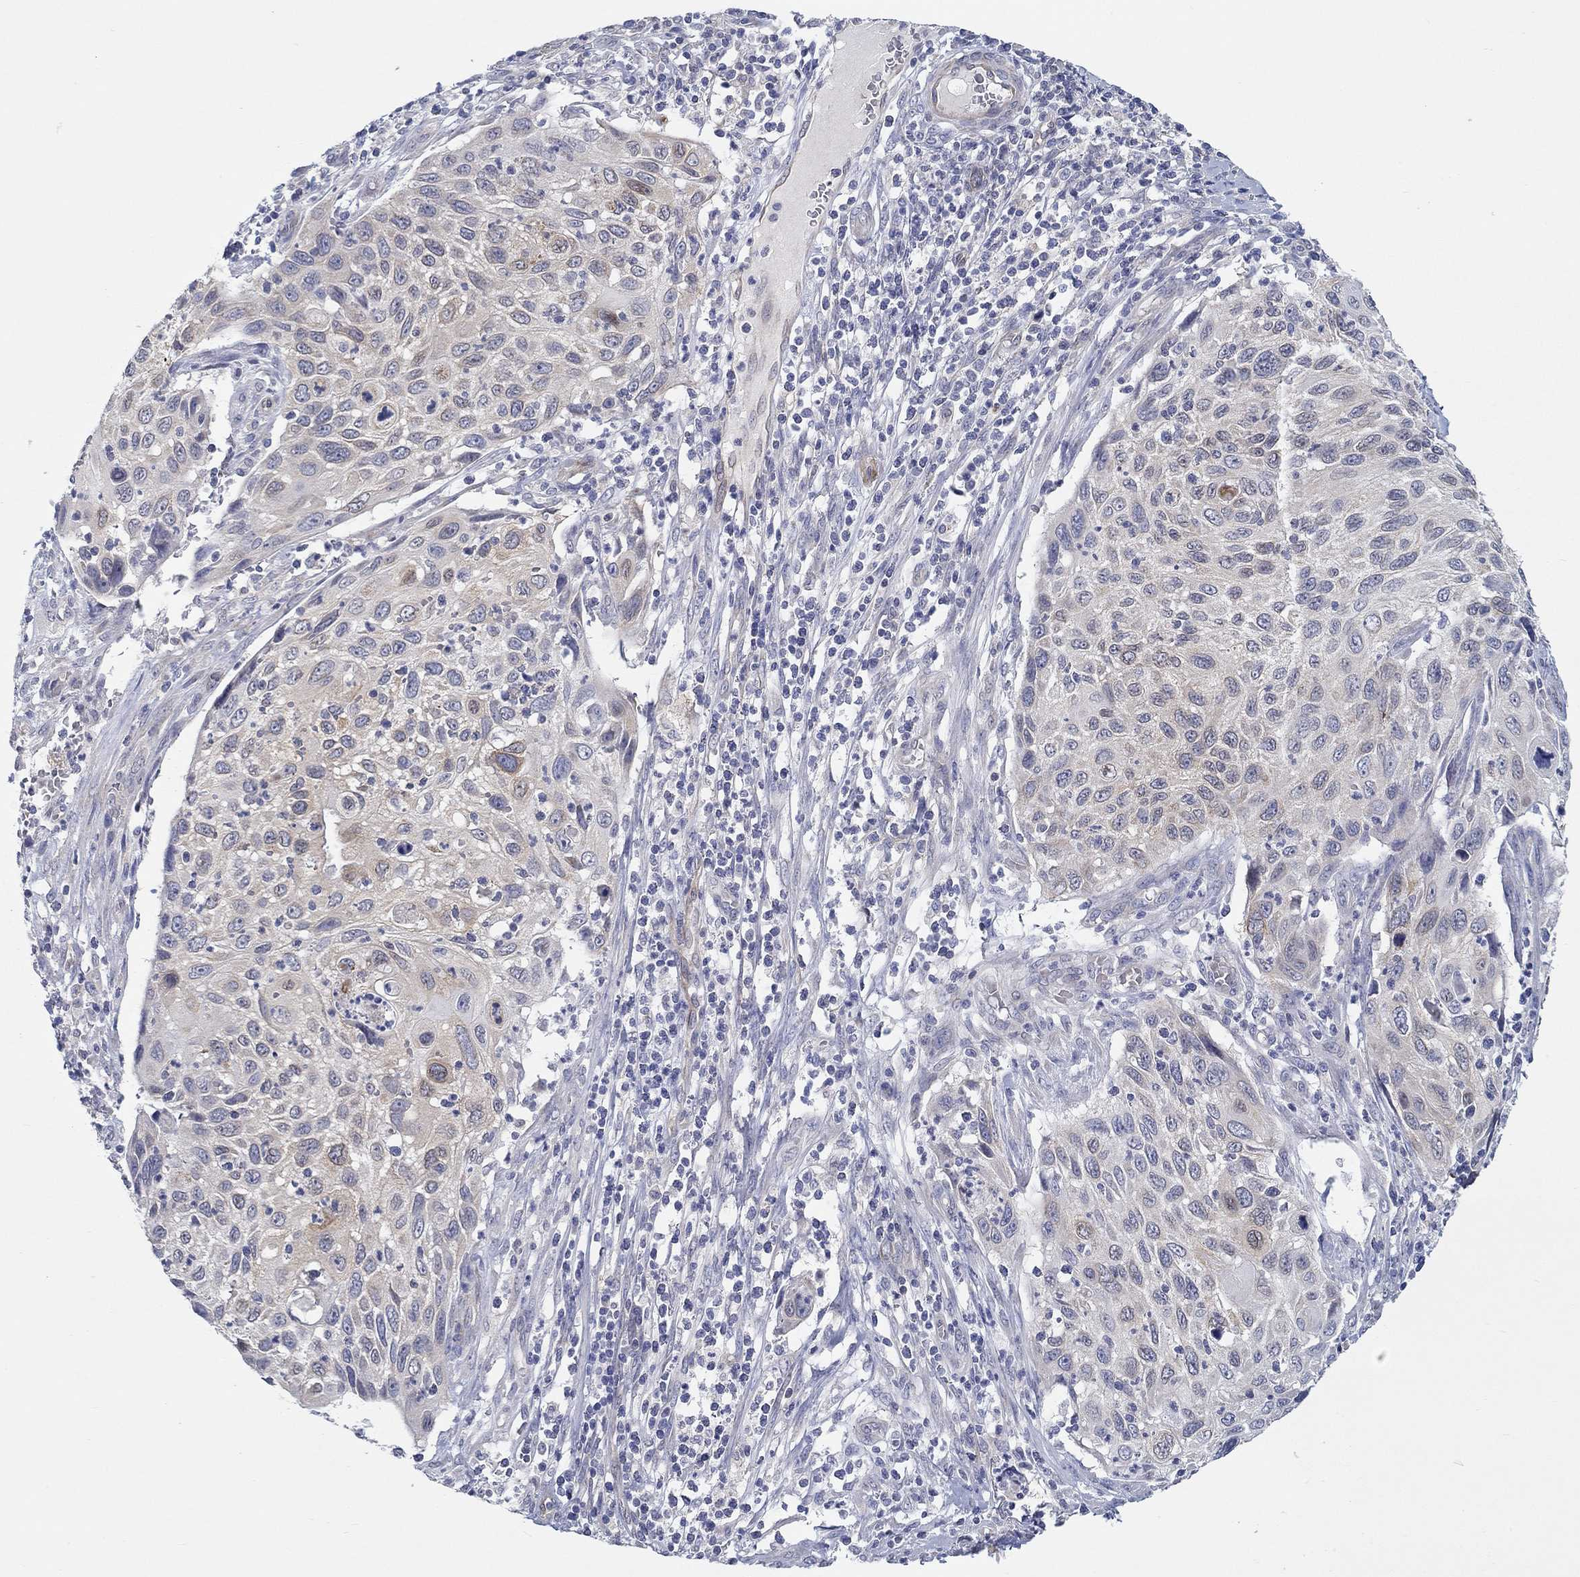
{"staining": {"intensity": "weak", "quantity": "<25%", "location": "cytoplasmic/membranous"}, "tissue": "cervical cancer", "cell_type": "Tumor cells", "image_type": "cancer", "snomed": [{"axis": "morphology", "description": "Squamous cell carcinoma, NOS"}, {"axis": "topography", "description": "Cervix"}], "caption": "IHC of human cervical squamous cell carcinoma shows no positivity in tumor cells.", "gene": "ERMP1", "patient": {"sex": "female", "age": 70}}